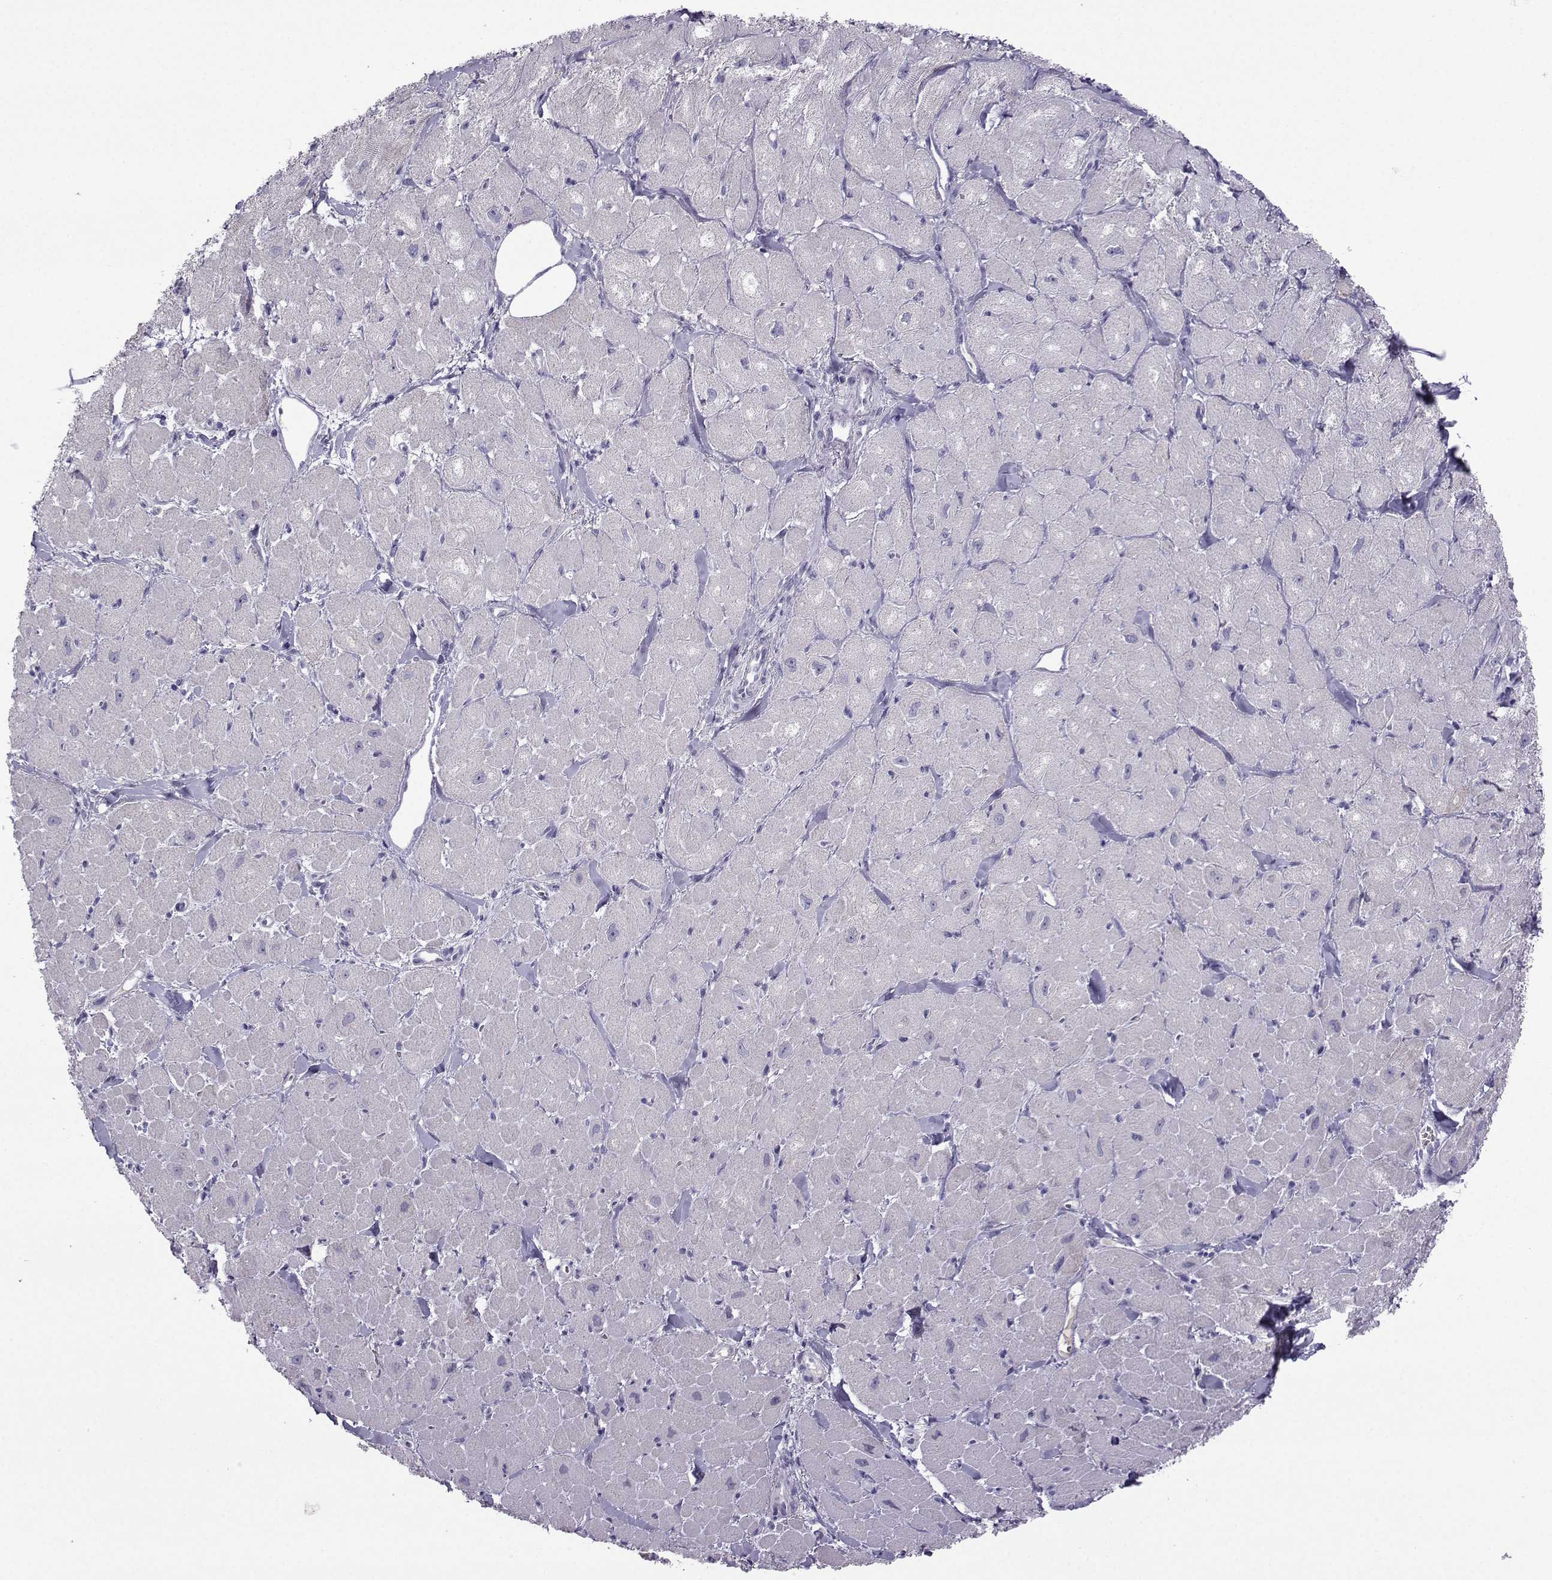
{"staining": {"intensity": "negative", "quantity": "none", "location": "none"}, "tissue": "heart muscle", "cell_type": "Cardiomyocytes", "image_type": "normal", "snomed": [{"axis": "morphology", "description": "Normal tissue, NOS"}, {"axis": "topography", "description": "Heart"}], "caption": "IHC histopathology image of normal human heart muscle stained for a protein (brown), which shows no staining in cardiomyocytes.", "gene": "ARMC2", "patient": {"sex": "male", "age": 60}}